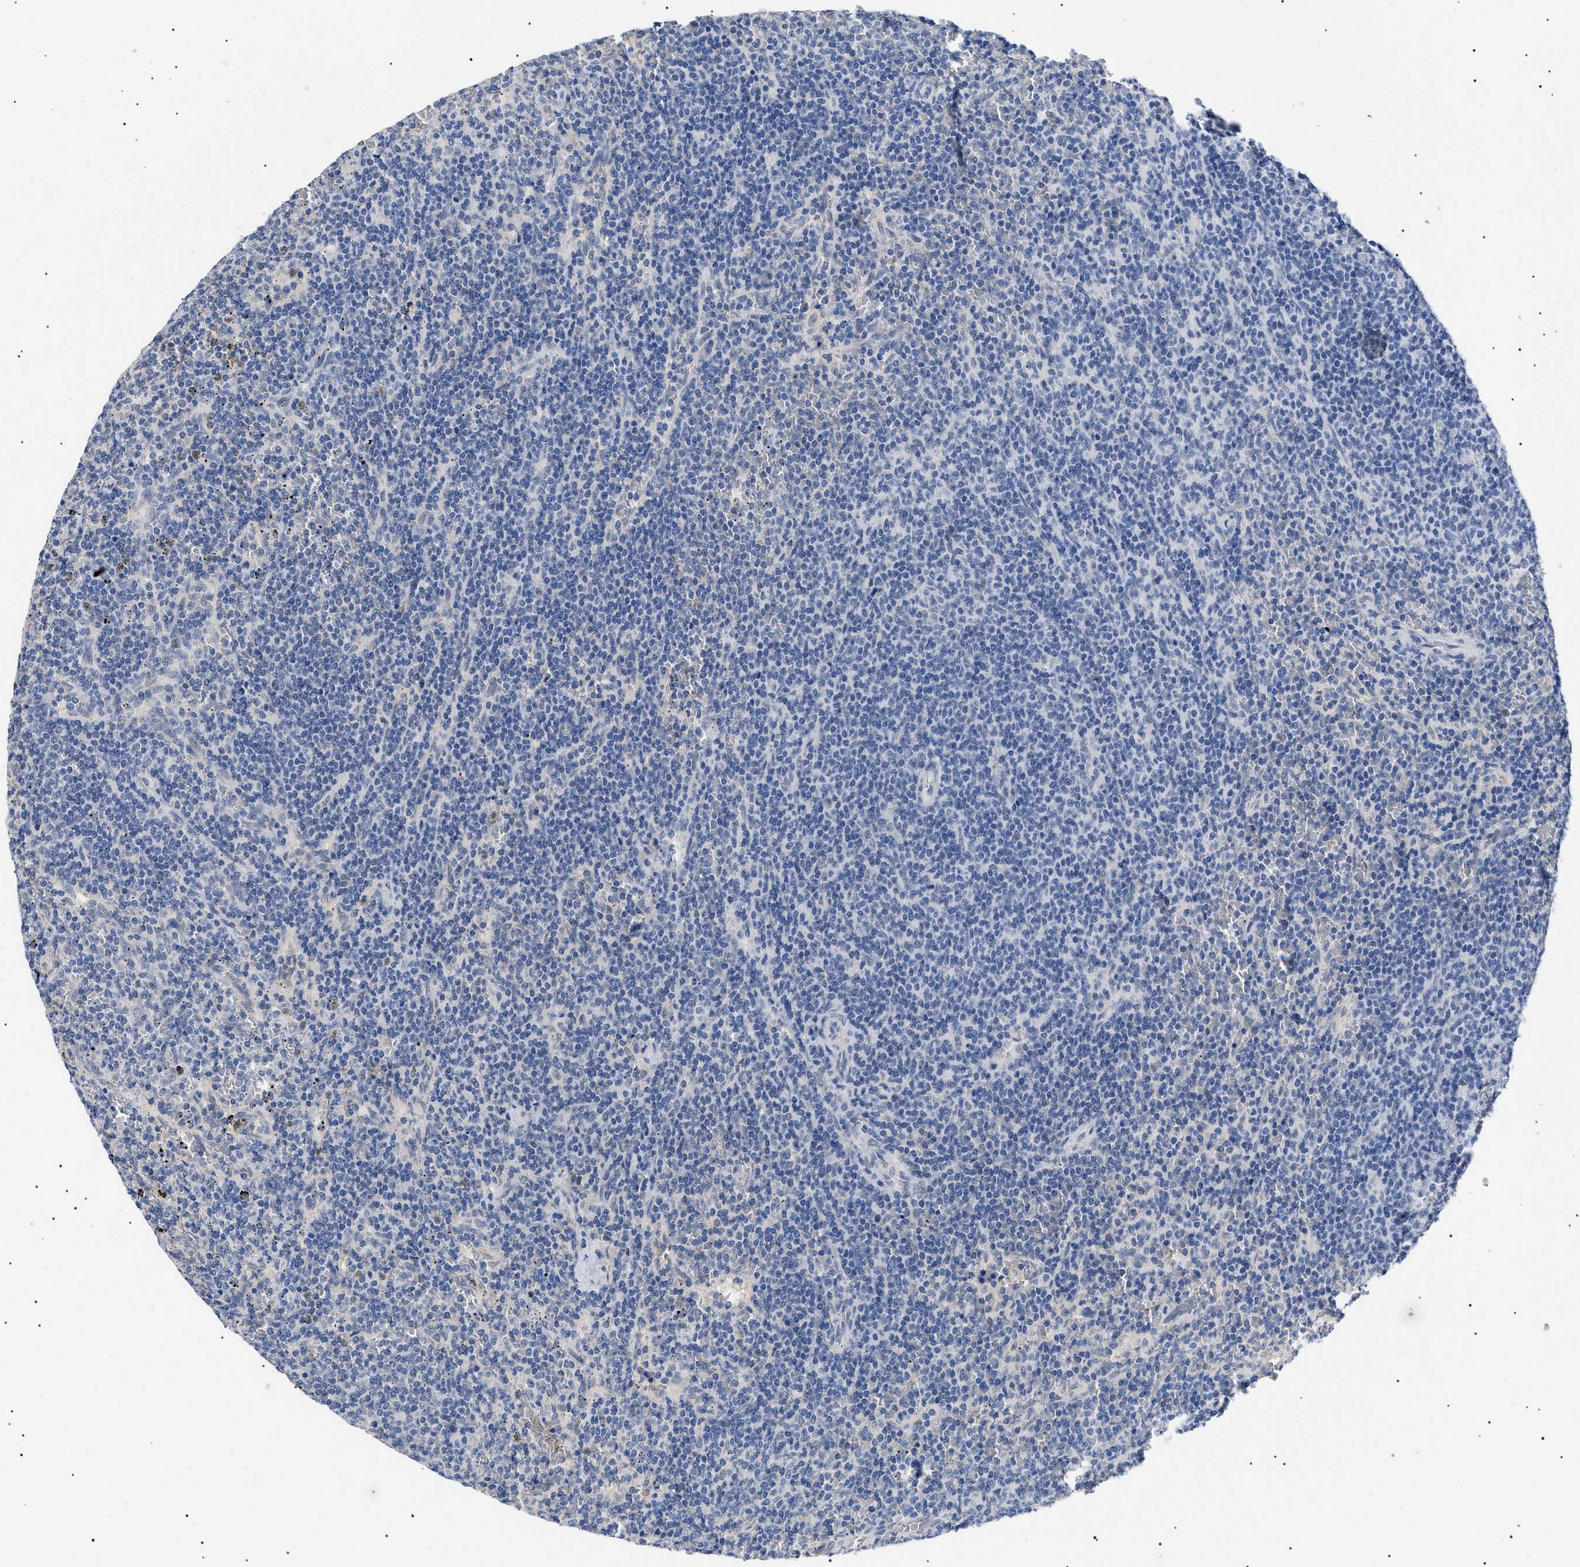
{"staining": {"intensity": "negative", "quantity": "none", "location": "none"}, "tissue": "lymphoma", "cell_type": "Tumor cells", "image_type": "cancer", "snomed": [{"axis": "morphology", "description": "Malignant lymphoma, non-Hodgkin's type, Low grade"}, {"axis": "topography", "description": "Spleen"}], "caption": "A histopathology image of human lymphoma is negative for staining in tumor cells.", "gene": "PRRT2", "patient": {"sex": "female", "age": 50}}